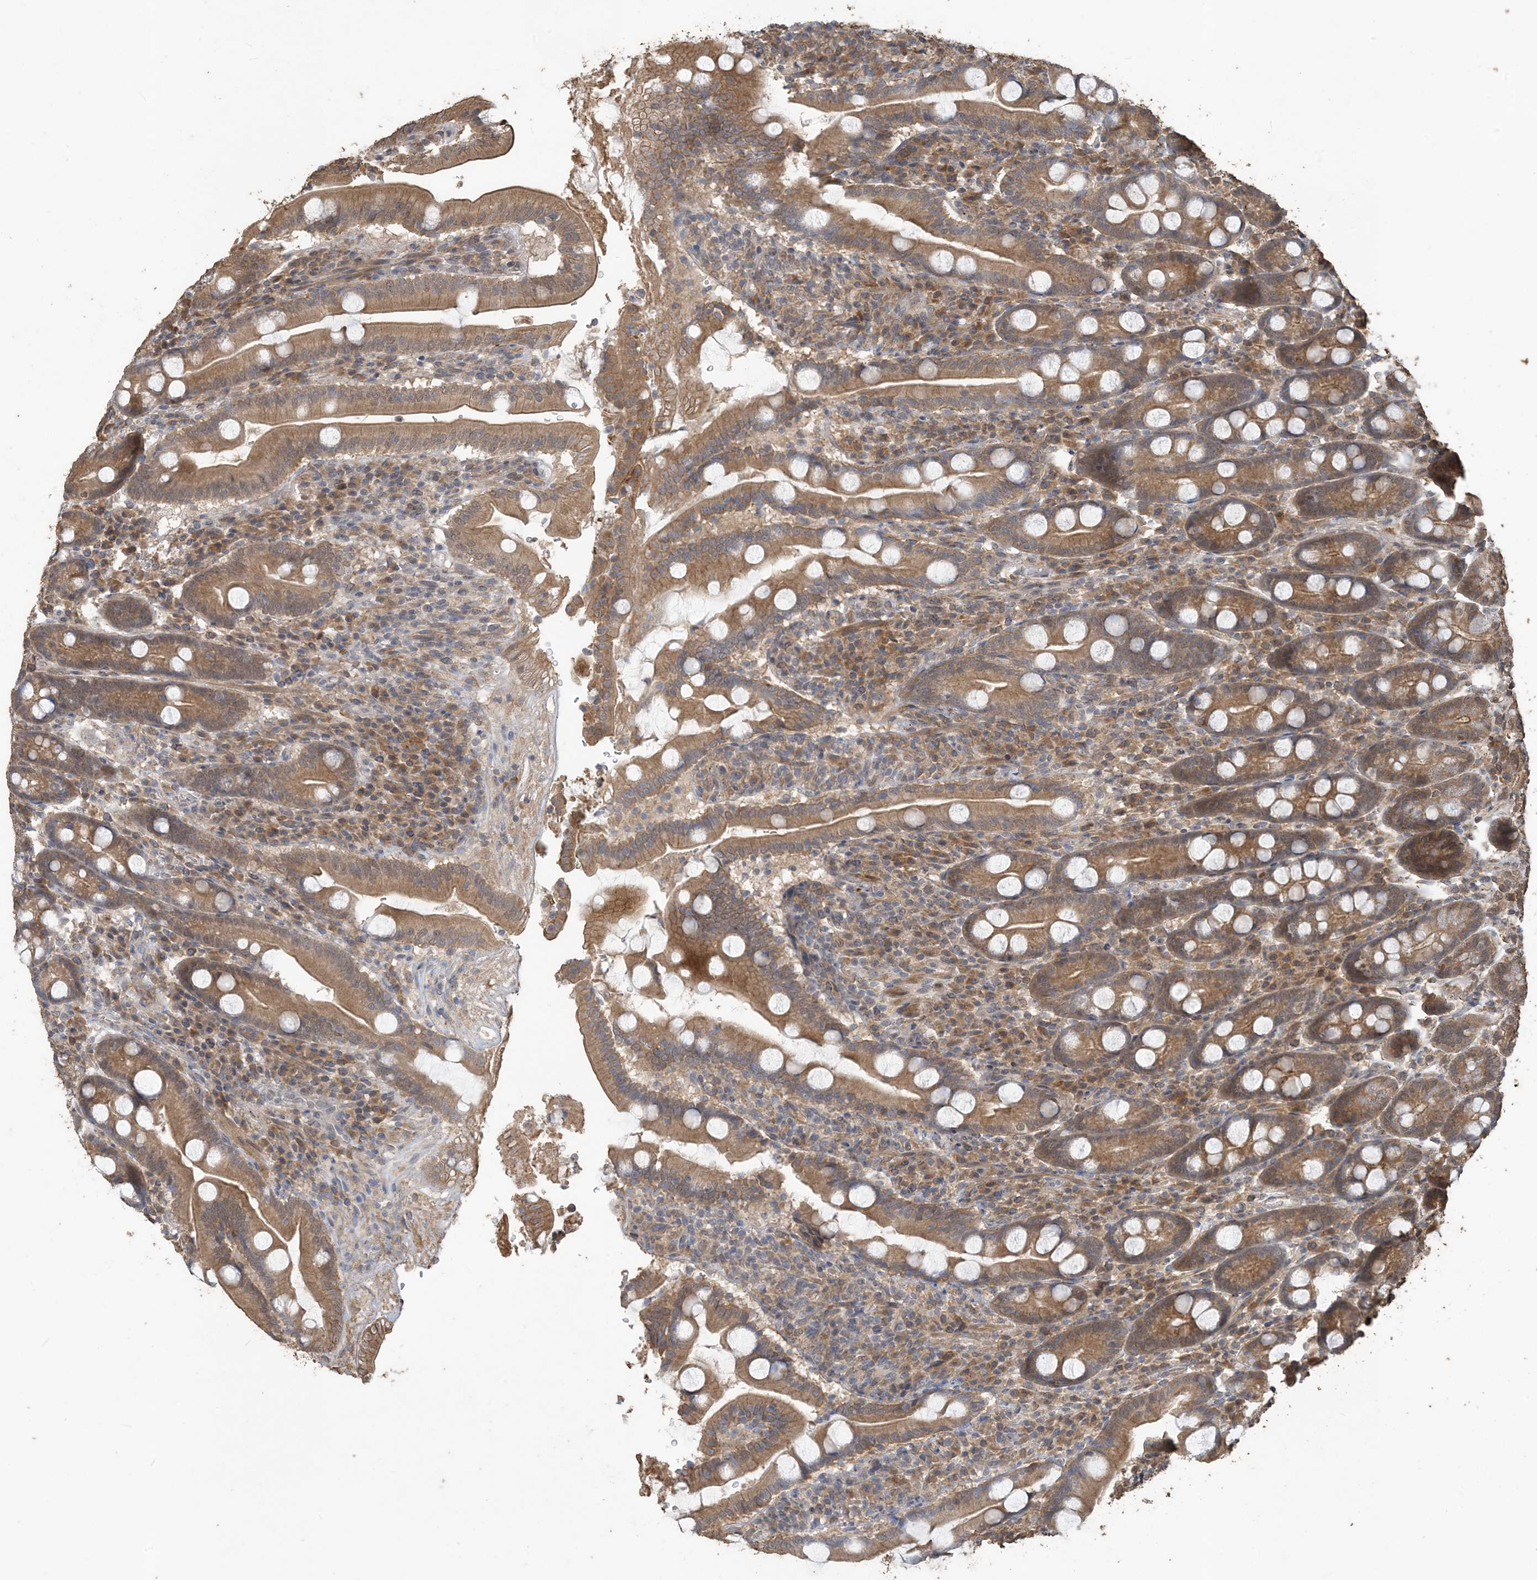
{"staining": {"intensity": "moderate", "quantity": ">75%", "location": "cytoplasmic/membranous"}, "tissue": "duodenum", "cell_type": "Glandular cells", "image_type": "normal", "snomed": [{"axis": "morphology", "description": "Normal tissue, NOS"}, {"axis": "topography", "description": "Duodenum"}], "caption": "Immunohistochemical staining of normal human duodenum displays >75% levels of moderate cytoplasmic/membranous protein expression in approximately >75% of glandular cells.", "gene": "ZC3H12A", "patient": {"sex": "male", "age": 35}}